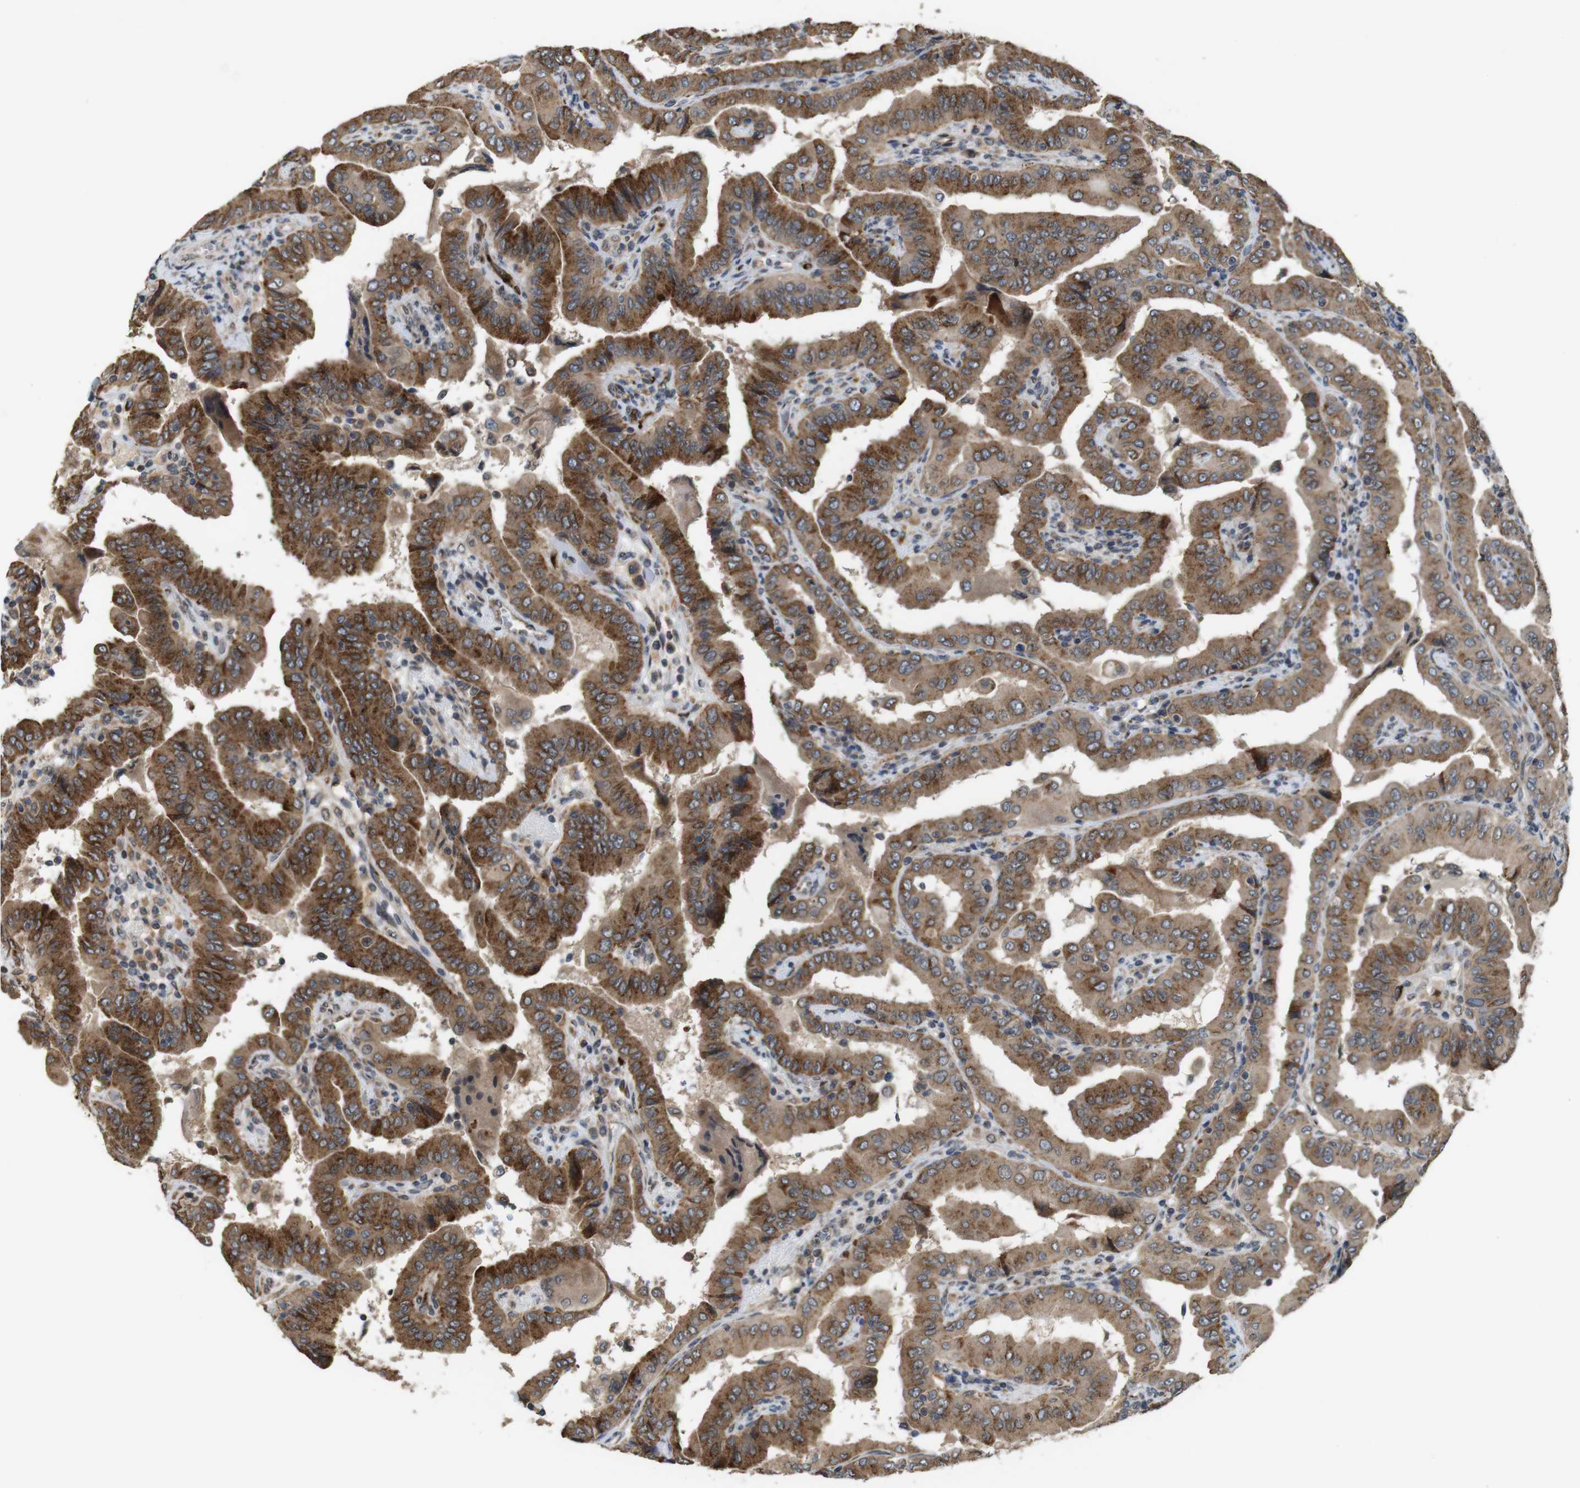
{"staining": {"intensity": "moderate", "quantity": ">75%", "location": "cytoplasmic/membranous"}, "tissue": "thyroid cancer", "cell_type": "Tumor cells", "image_type": "cancer", "snomed": [{"axis": "morphology", "description": "Papillary adenocarcinoma, NOS"}, {"axis": "topography", "description": "Thyroid gland"}], "caption": "The photomicrograph demonstrates staining of thyroid cancer (papillary adenocarcinoma), revealing moderate cytoplasmic/membranous protein staining (brown color) within tumor cells. (Brightfield microscopy of DAB IHC at high magnification).", "gene": "EFCAB14", "patient": {"sex": "male", "age": 33}}